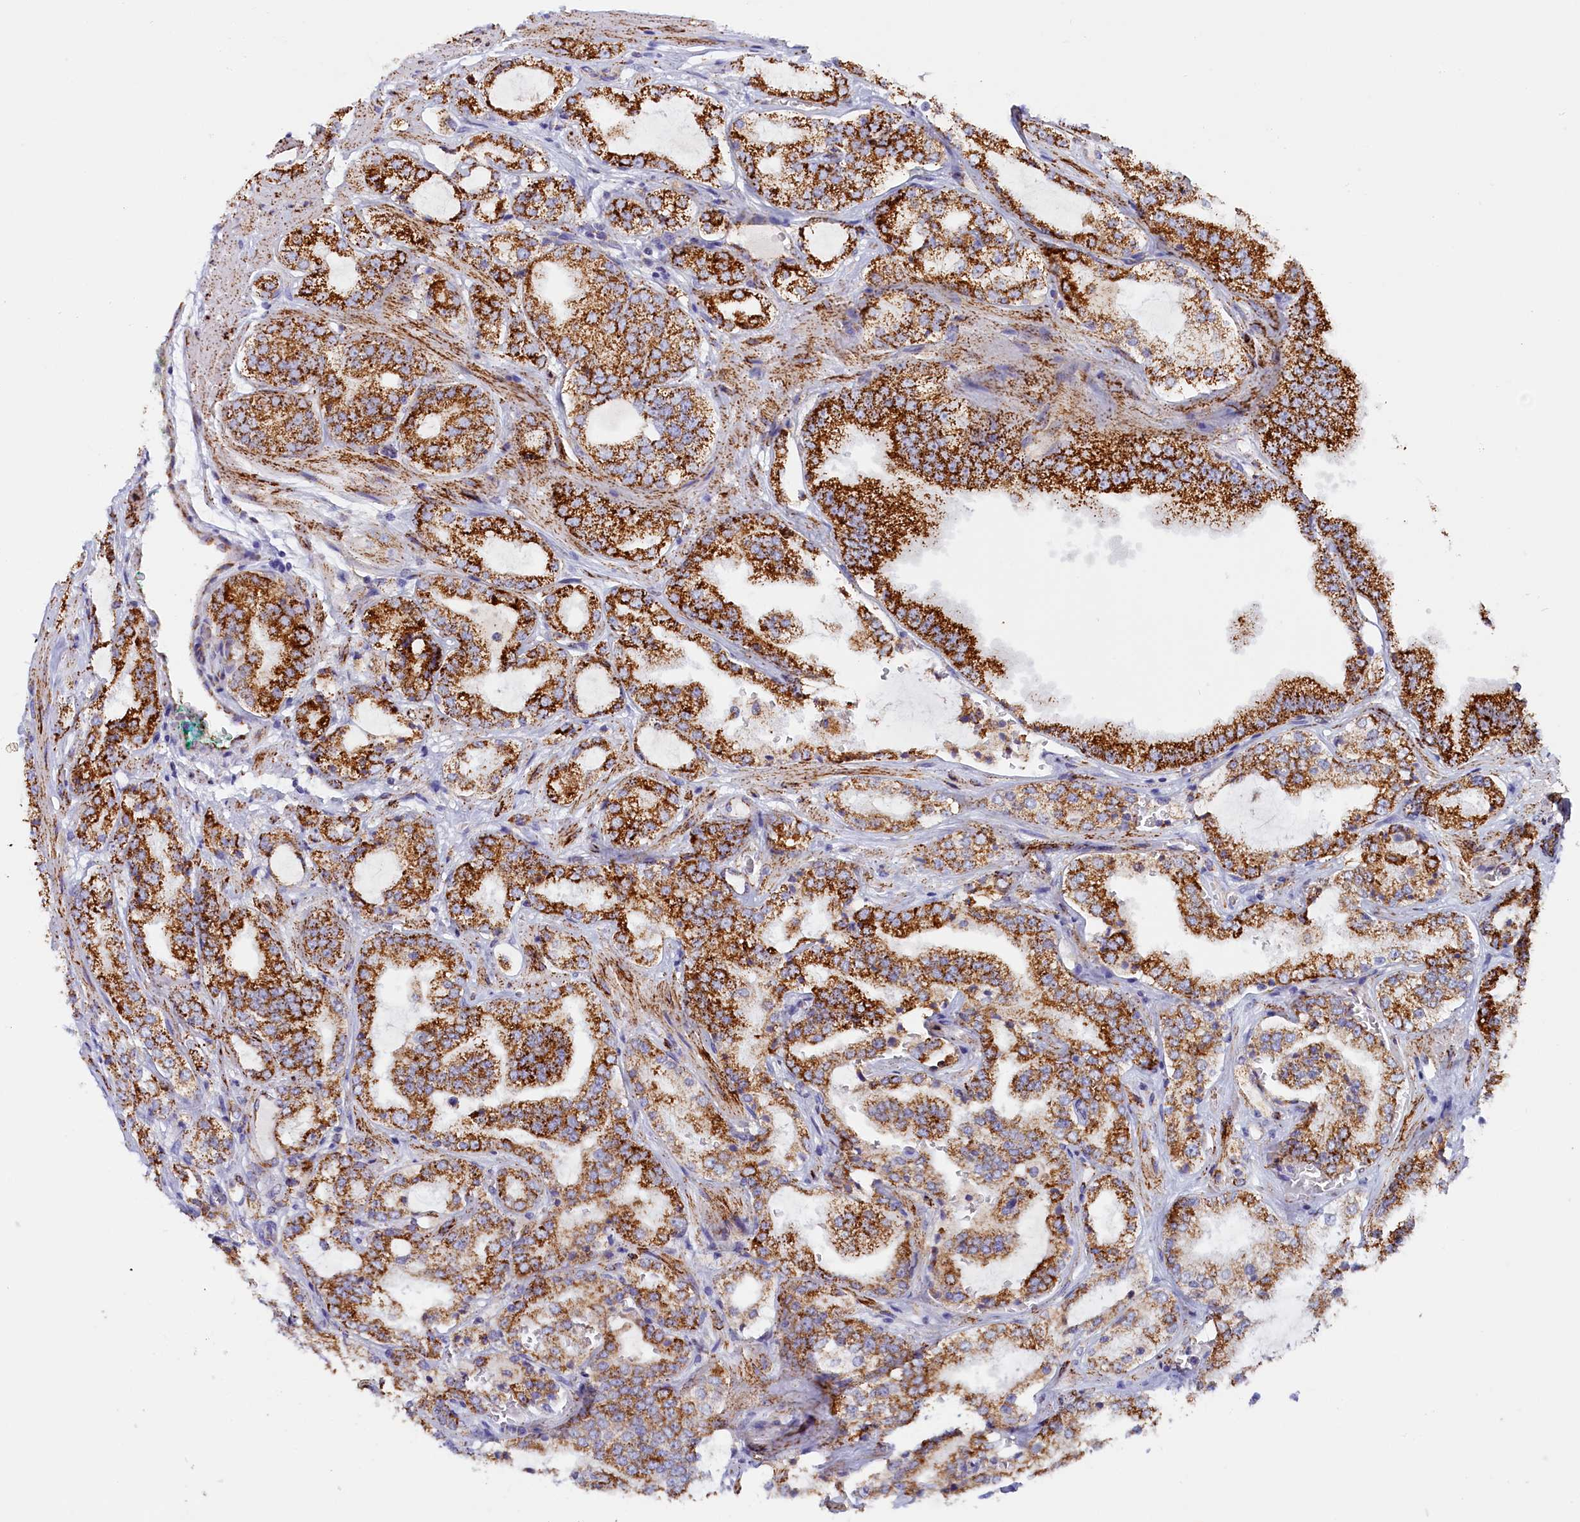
{"staining": {"intensity": "strong", "quantity": ">75%", "location": "cytoplasmic/membranous"}, "tissue": "prostate cancer", "cell_type": "Tumor cells", "image_type": "cancer", "snomed": [{"axis": "morphology", "description": "Adenocarcinoma, High grade"}, {"axis": "topography", "description": "Prostate"}], "caption": "Immunohistochemistry (IHC) micrograph of adenocarcinoma (high-grade) (prostate) stained for a protein (brown), which shows high levels of strong cytoplasmic/membranous expression in about >75% of tumor cells.", "gene": "AKTIP", "patient": {"sex": "male", "age": 64}}